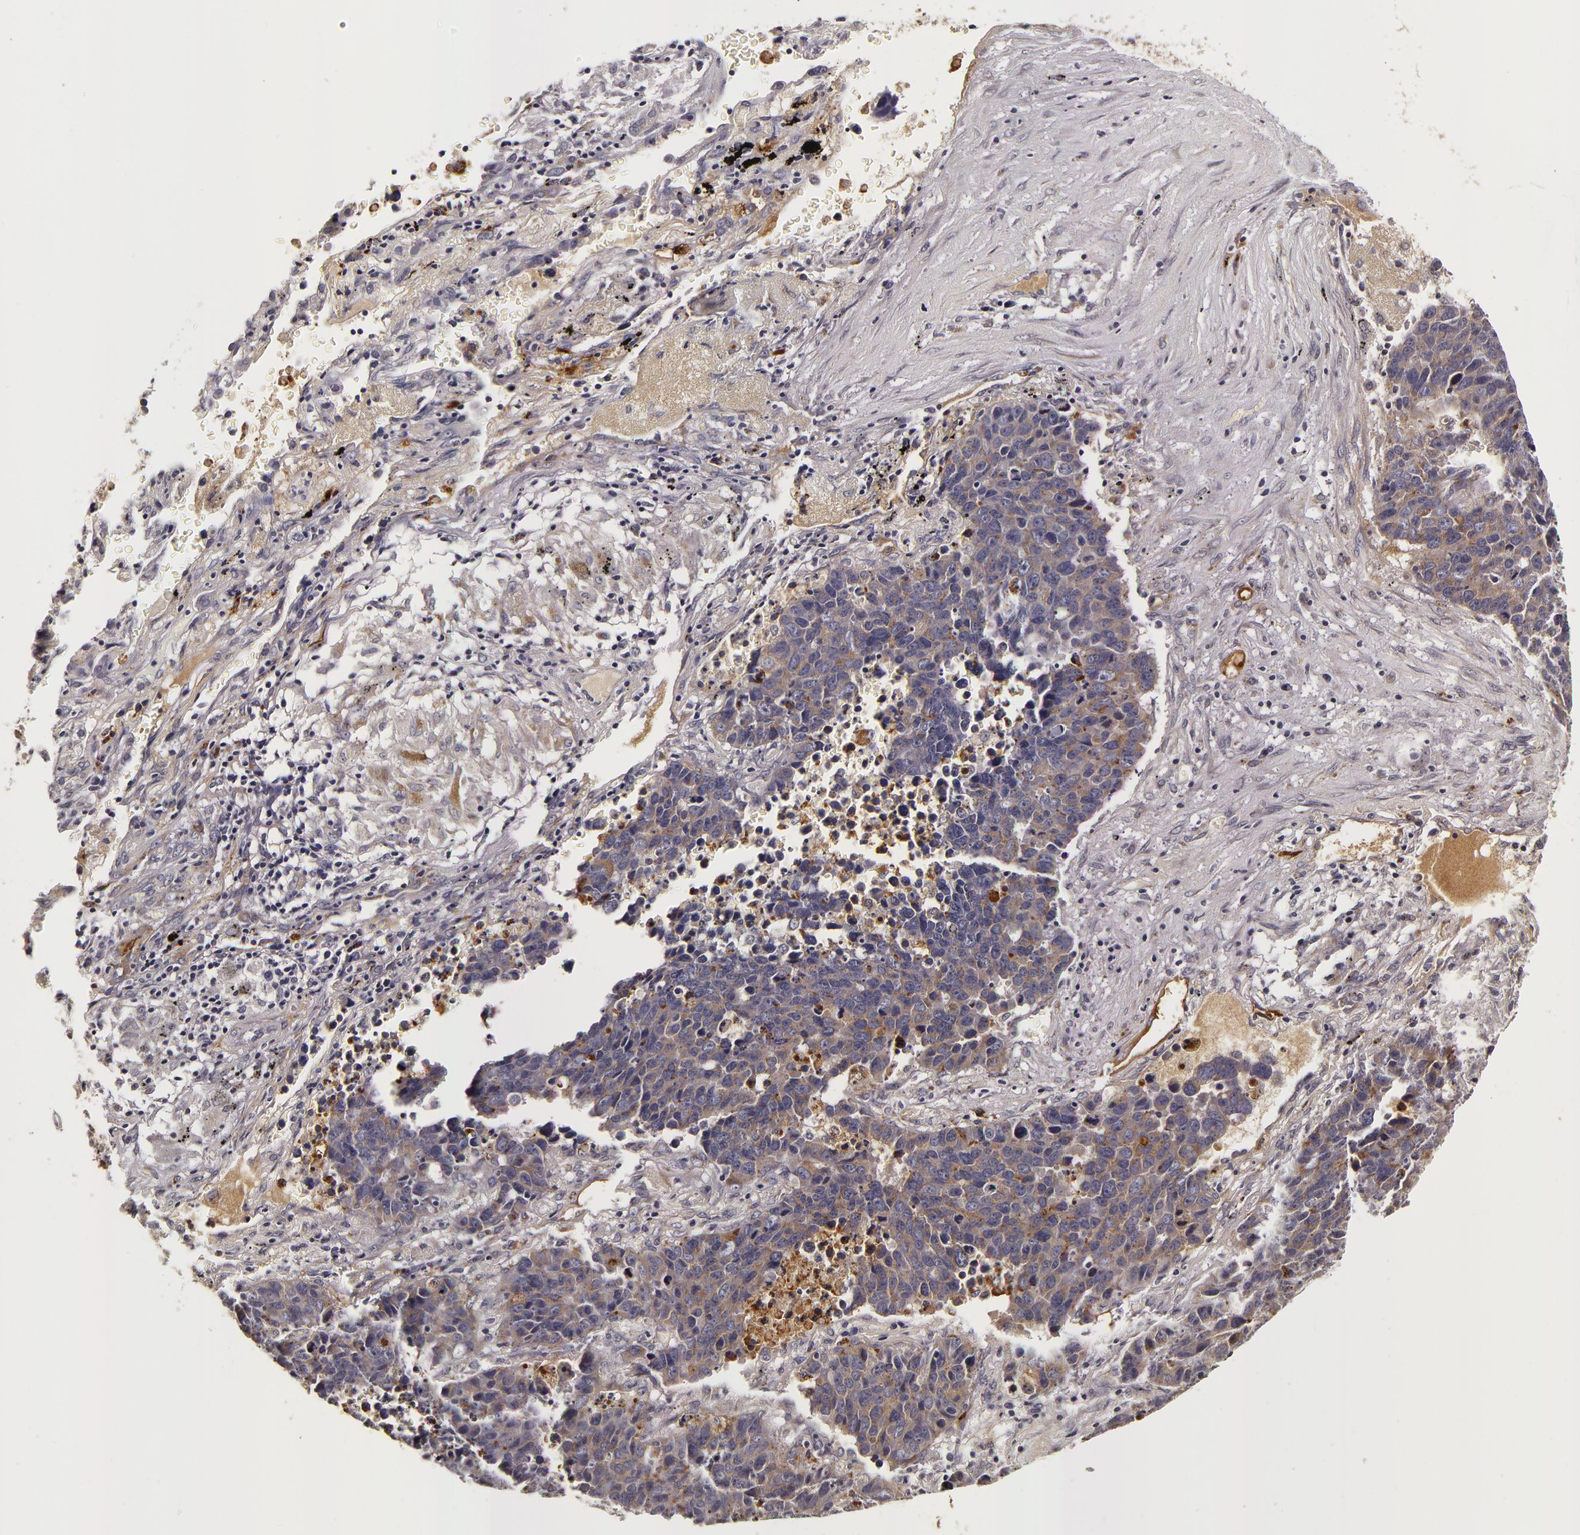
{"staining": {"intensity": "weak", "quantity": "25%-75%", "location": "cytoplasmic/membranous"}, "tissue": "lung cancer", "cell_type": "Tumor cells", "image_type": "cancer", "snomed": [{"axis": "morphology", "description": "Carcinoid, malignant, NOS"}, {"axis": "topography", "description": "Lung"}], "caption": "Protein expression analysis of human lung cancer (carcinoid (malignant)) reveals weak cytoplasmic/membranous expression in about 25%-75% of tumor cells.", "gene": "LGALS3BP", "patient": {"sex": "male", "age": 60}}